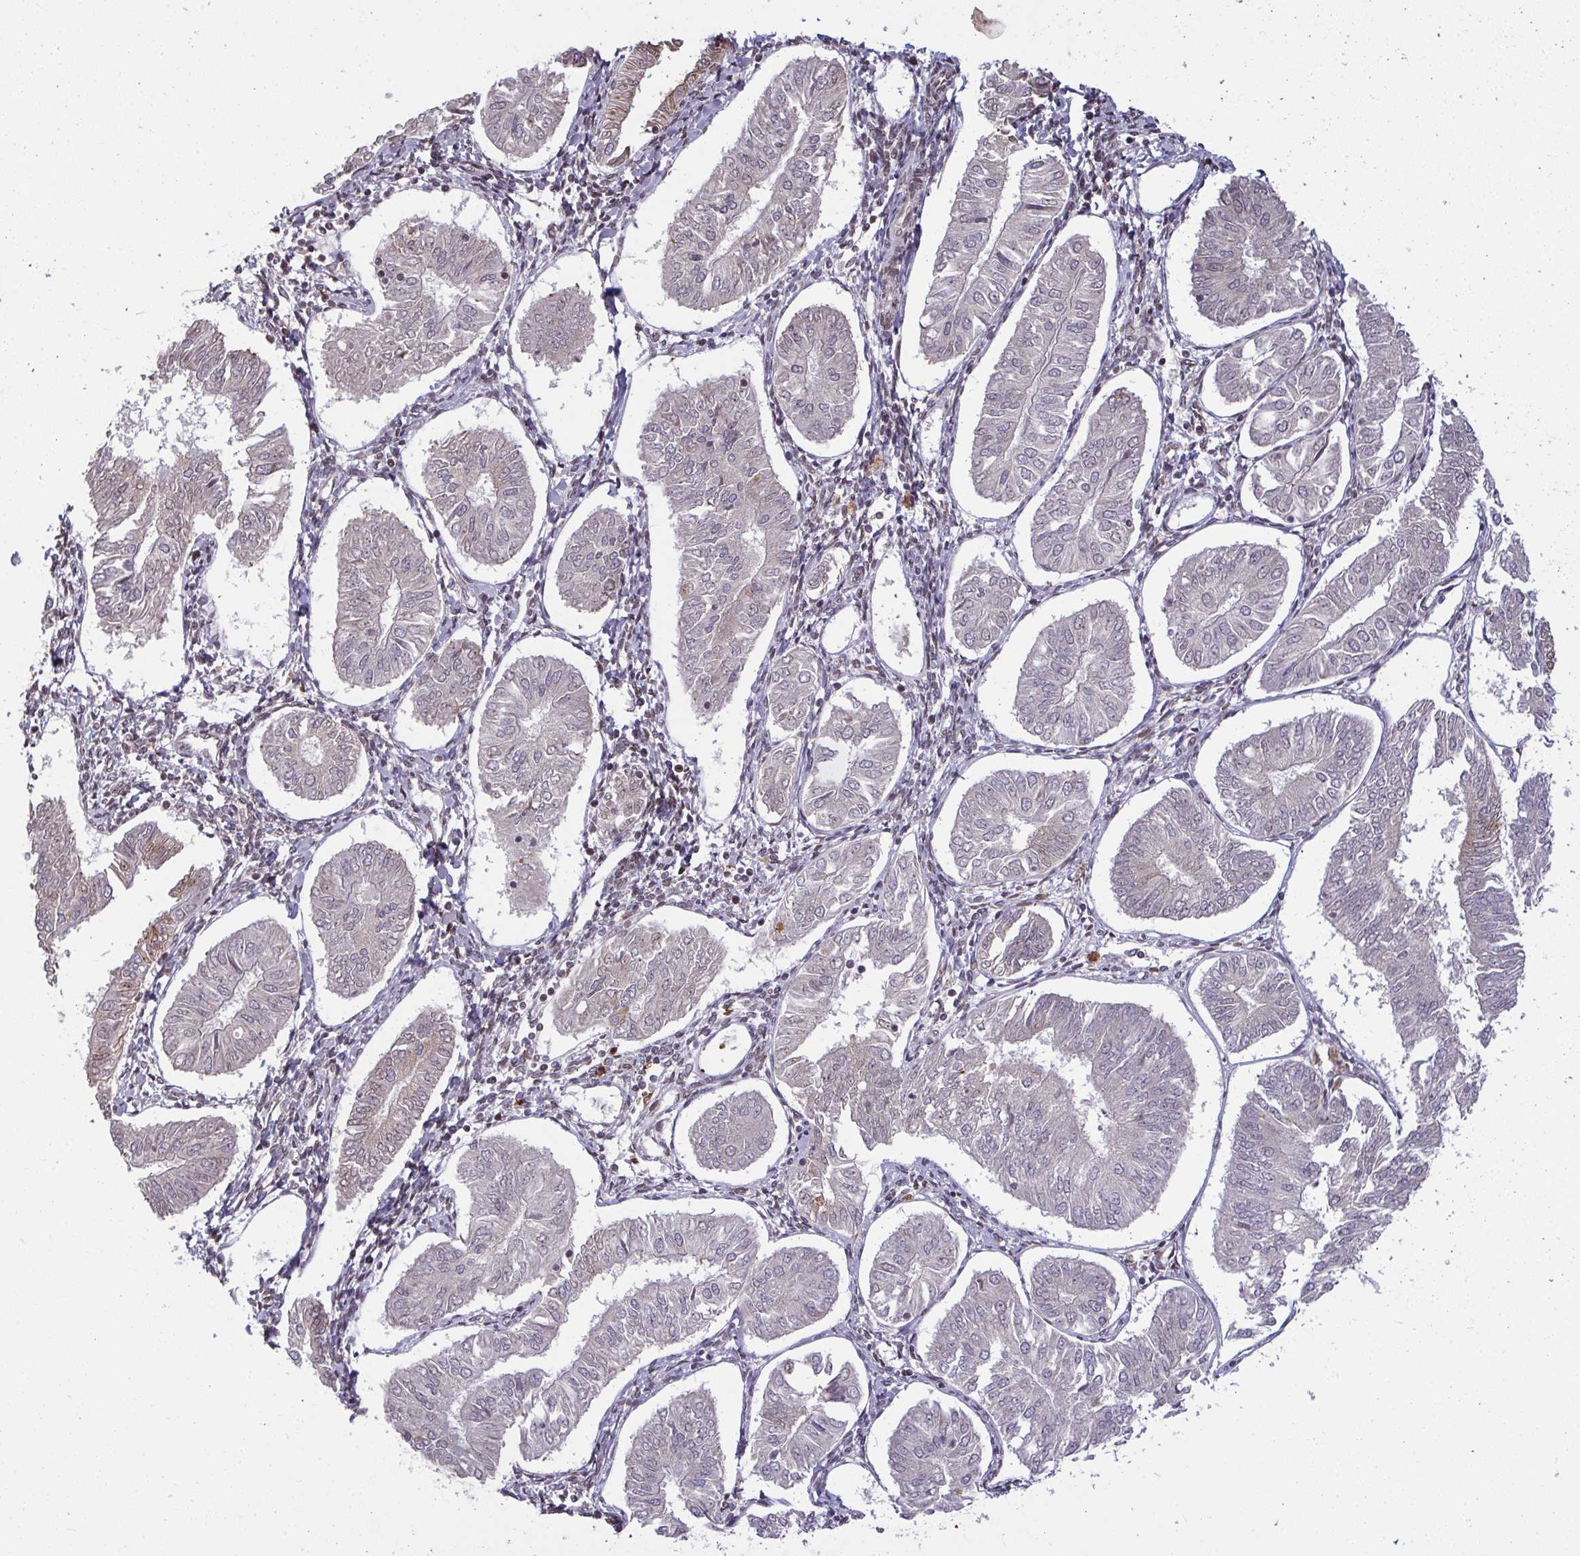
{"staining": {"intensity": "negative", "quantity": "none", "location": "none"}, "tissue": "endometrial cancer", "cell_type": "Tumor cells", "image_type": "cancer", "snomed": [{"axis": "morphology", "description": "Adenocarcinoma, NOS"}, {"axis": "topography", "description": "Endometrium"}], "caption": "Immunohistochemistry (IHC) of endometrial cancer reveals no staining in tumor cells.", "gene": "UXT", "patient": {"sex": "female", "age": 58}}